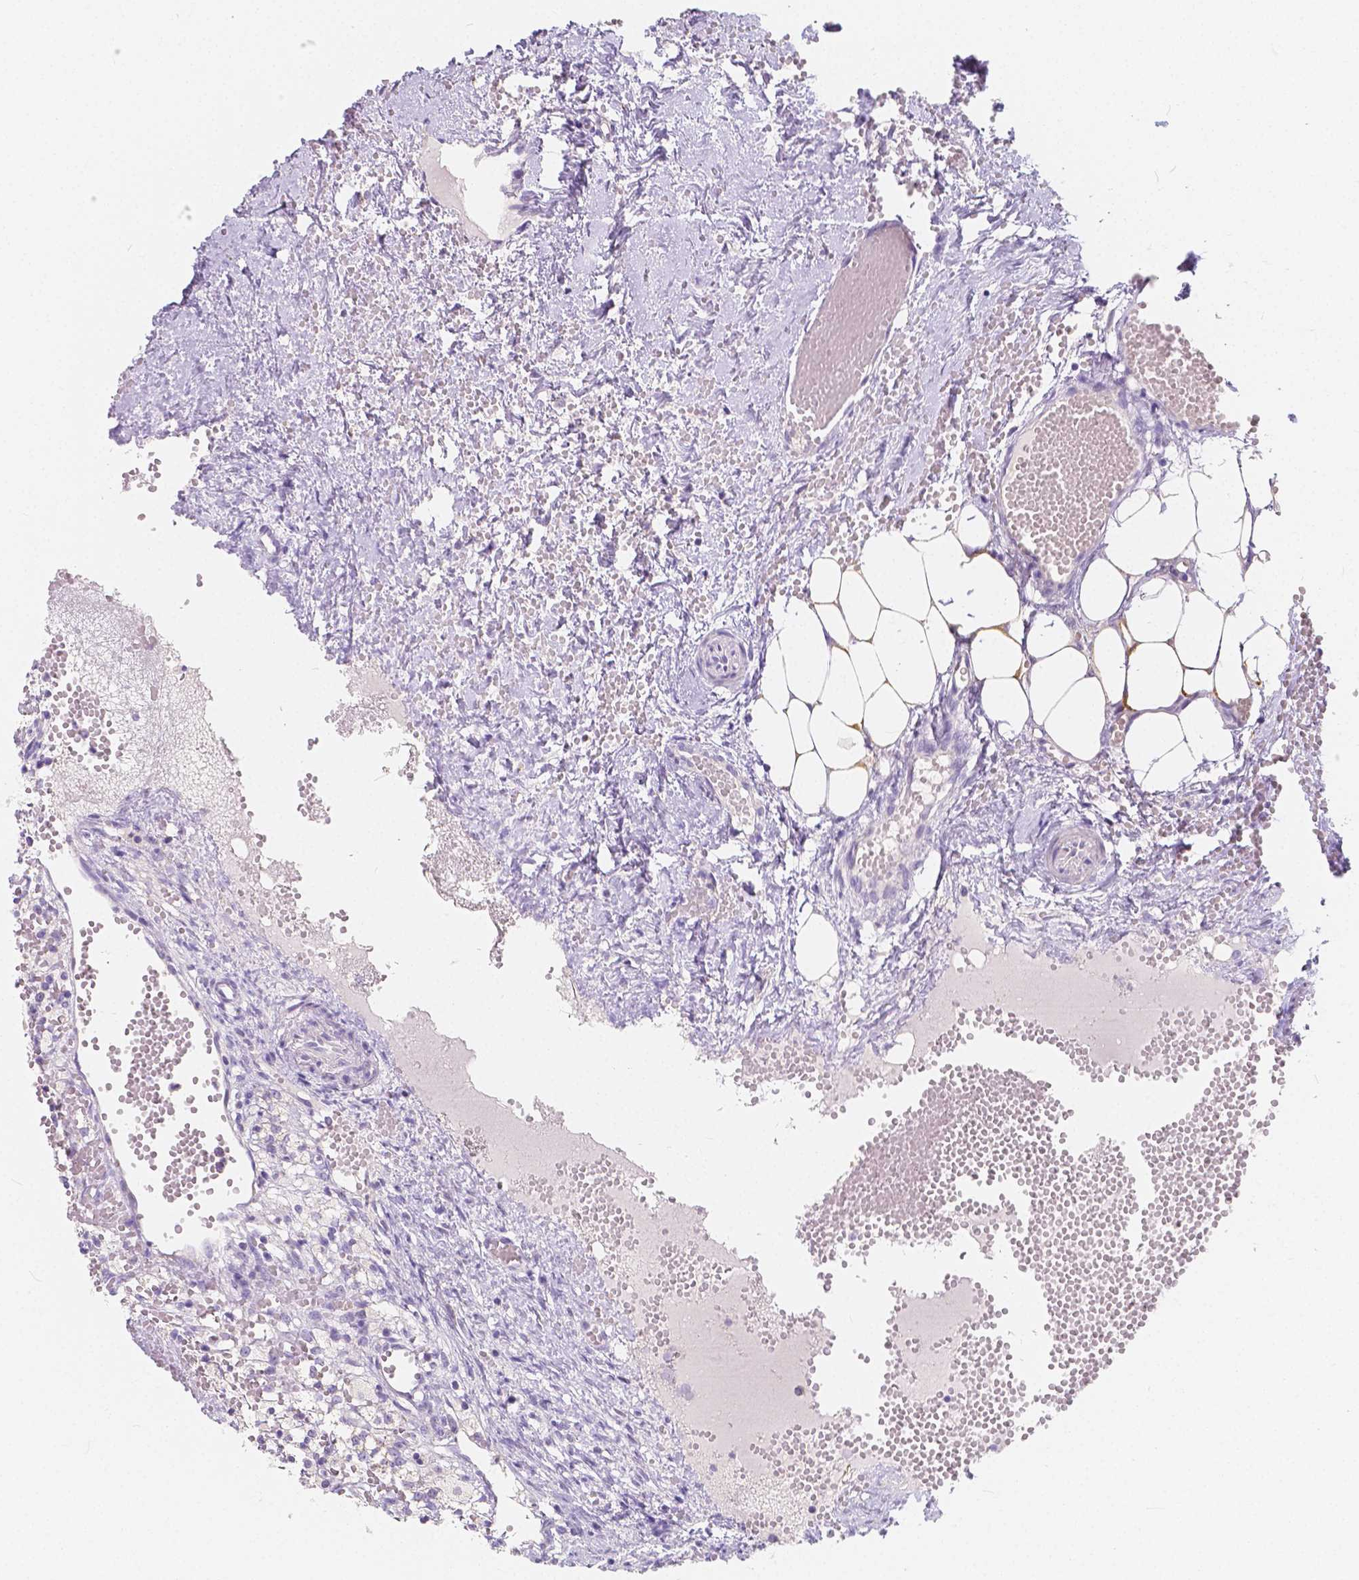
{"staining": {"intensity": "negative", "quantity": "none", "location": "none"}, "tissue": "ovary", "cell_type": "Follicle cells", "image_type": "normal", "snomed": [{"axis": "morphology", "description": "Normal tissue, NOS"}, {"axis": "topography", "description": "Ovary"}], "caption": "IHC of unremarkable human ovary displays no positivity in follicle cells.", "gene": "RNF186", "patient": {"sex": "female", "age": 46}}